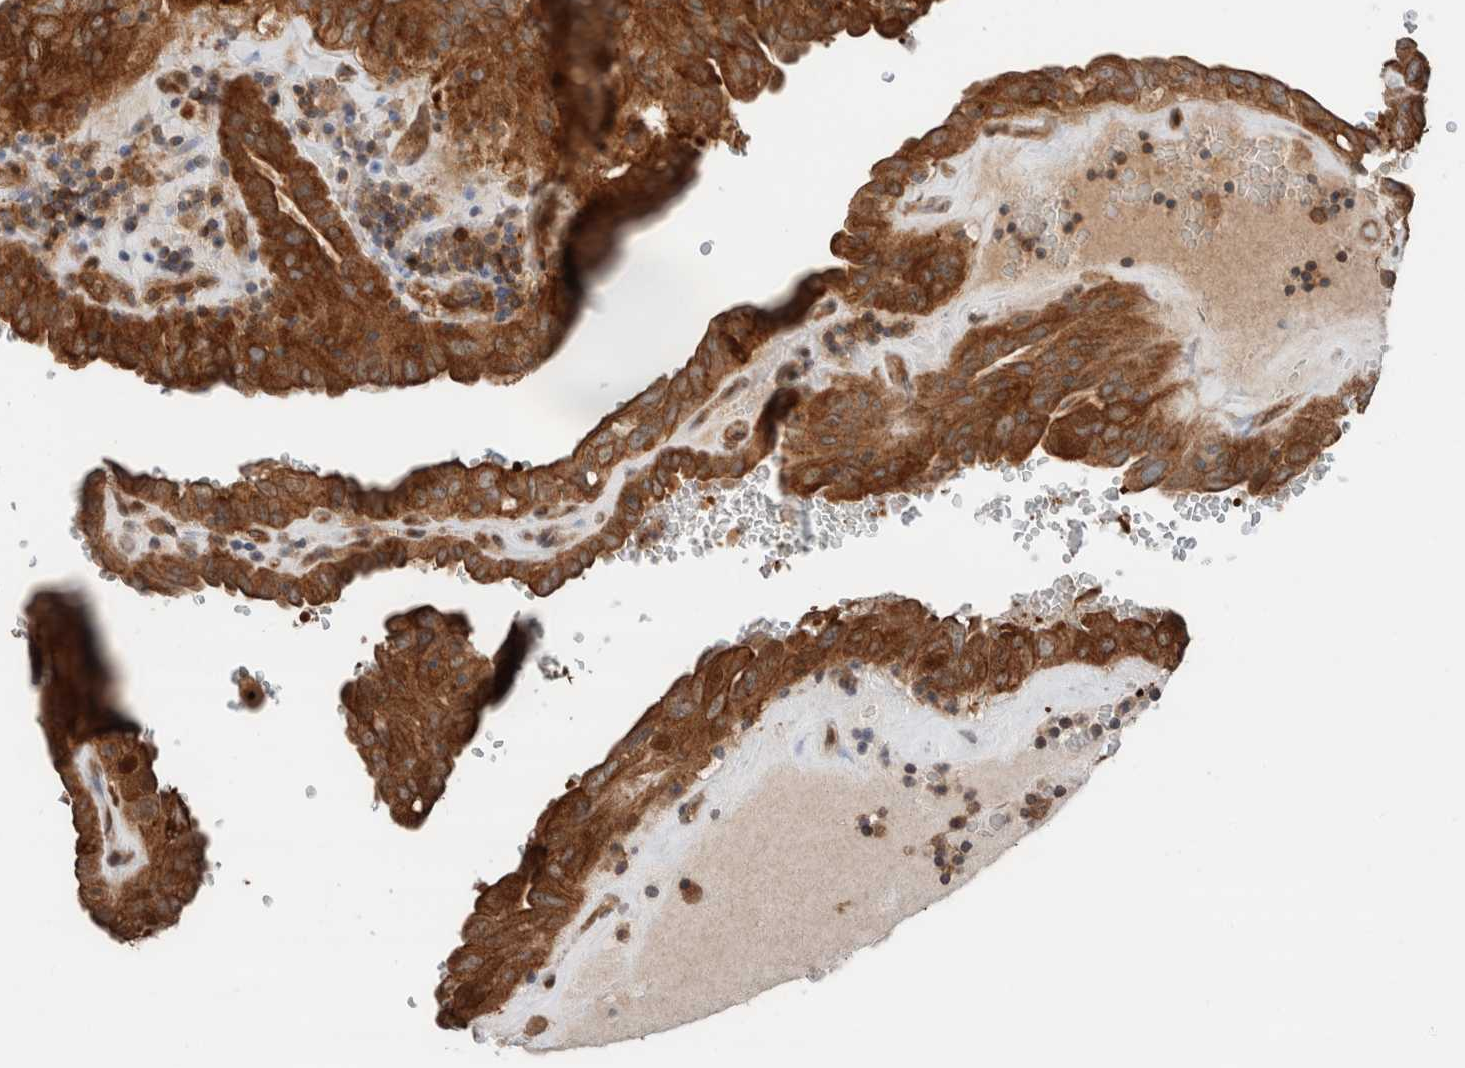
{"staining": {"intensity": "strong", "quantity": ">75%", "location": "cytoplasmic/membranous"}, "tissue": "thyroid cancer", "cell_type": "Tumor cells", "image_type": "cancer", "snomed": [{"axis": "morphology", "description": "Papillary adenocarcinoma, NOS"}, {"axis": "topography", "description": "Thyroid gland"}], "caption": "A micrograph of papillary adenocarcinoma (thyroid) stained for a protein shows strong cytoplasmic/membranous brown staining in tumor cells.", "gene": "XPNPEP1", "patient": {"sex": "male", "age": 77}}